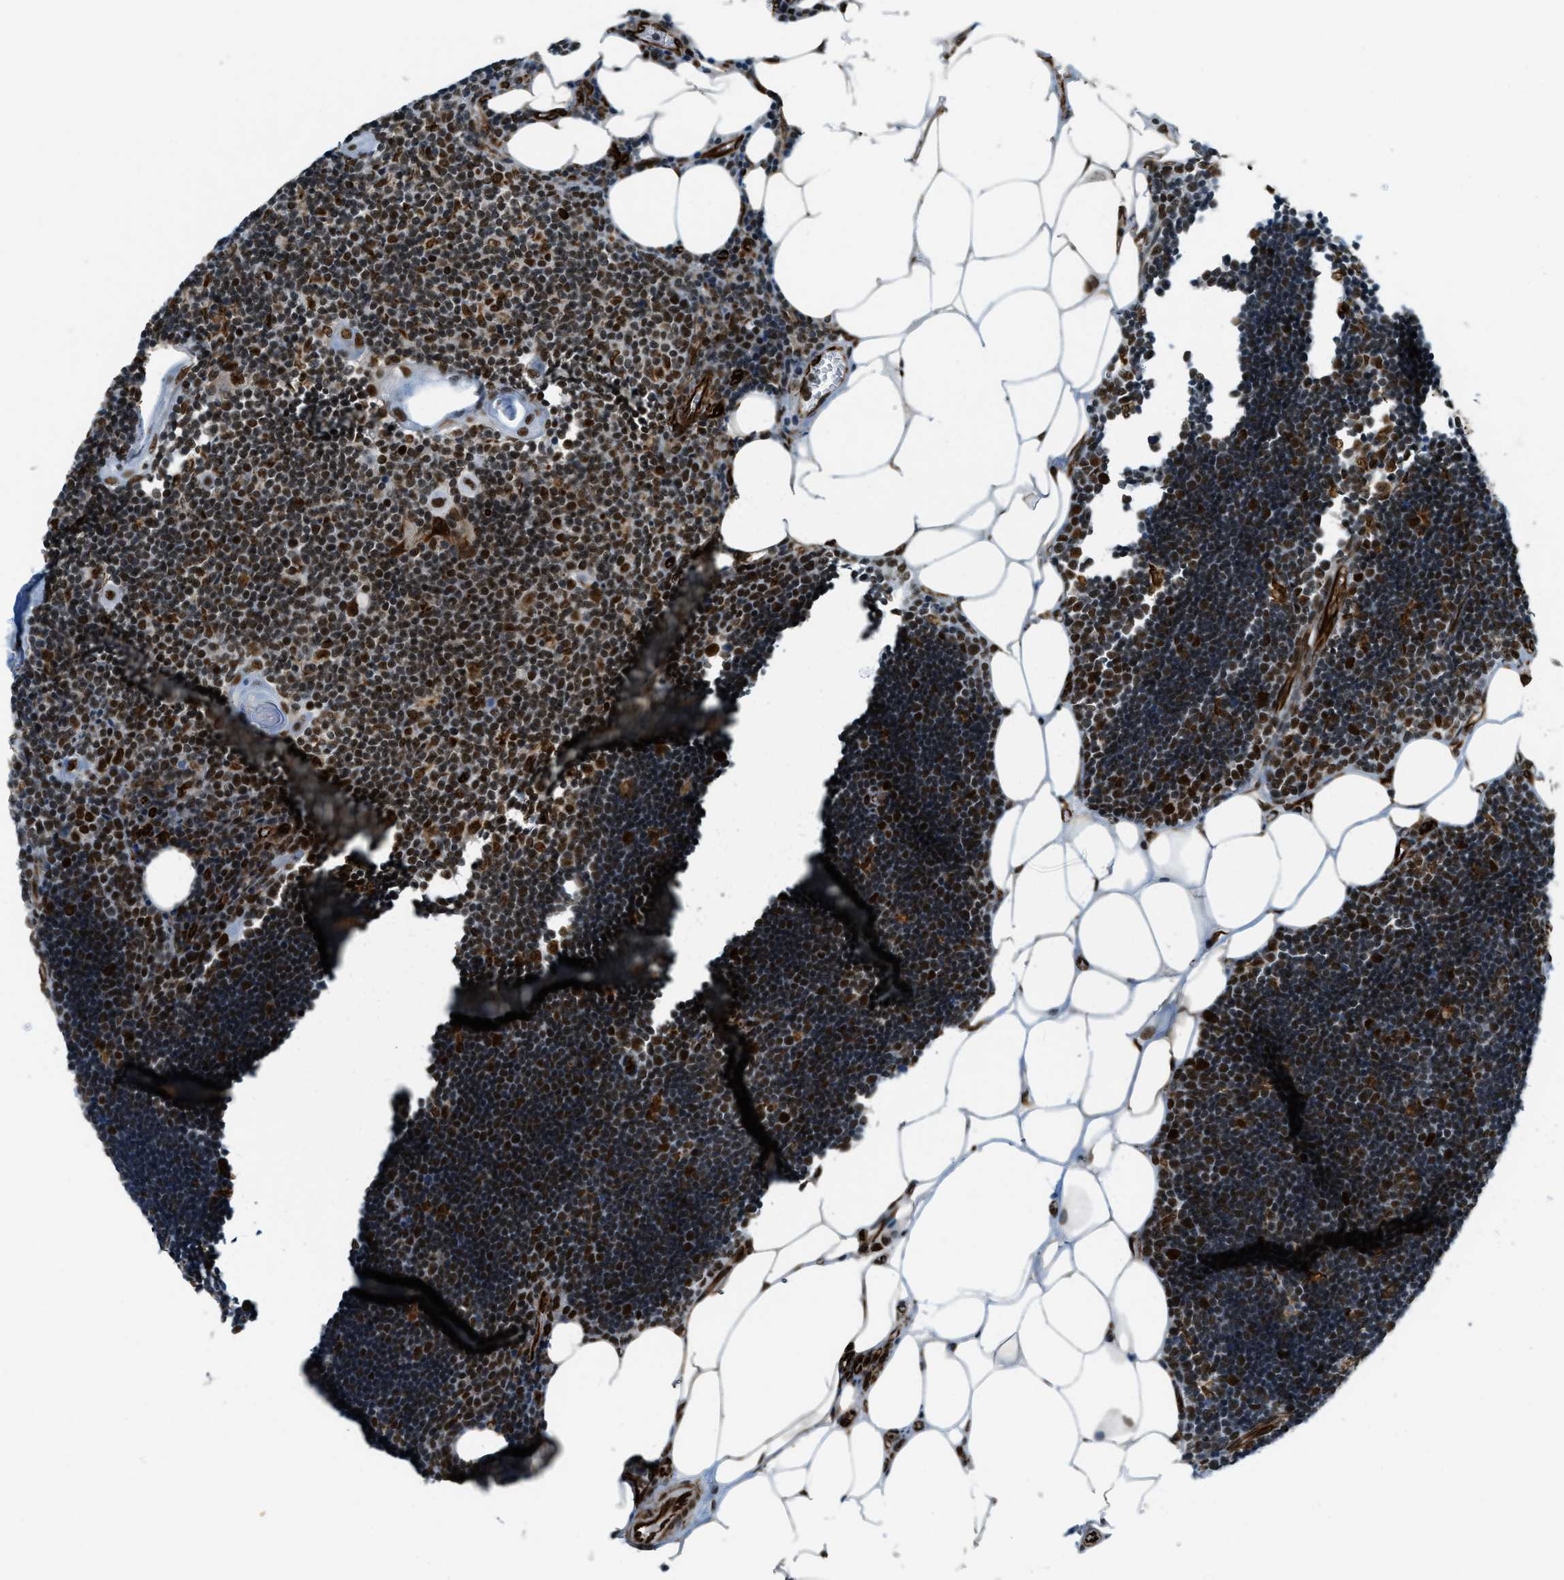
{"staining": {"intensity": "strong", "quantity": ">75%", "location": "nuclear"}, "tissue": "lymph node", "cell_type": "Germinal center cells", "image_type": "normal", "snomed": [{"axis": "morphology", "description": "Normal tissue, NOS"}, {"axis": "topography", "description": "Lymph node"}], "caption": "The histopathology image demonstrates staining of unremarkable lymph node, revealing strong nuclear protein staining (brown color) within germinal center cells. (Stains: DAB (3,3'-diaminobenzidine) in brown, nuclei in blue, Microscopy: brightfield microscopy at high magnification).", "gene": "ZFR", "patient": {"sex": "male", "age": 33}}